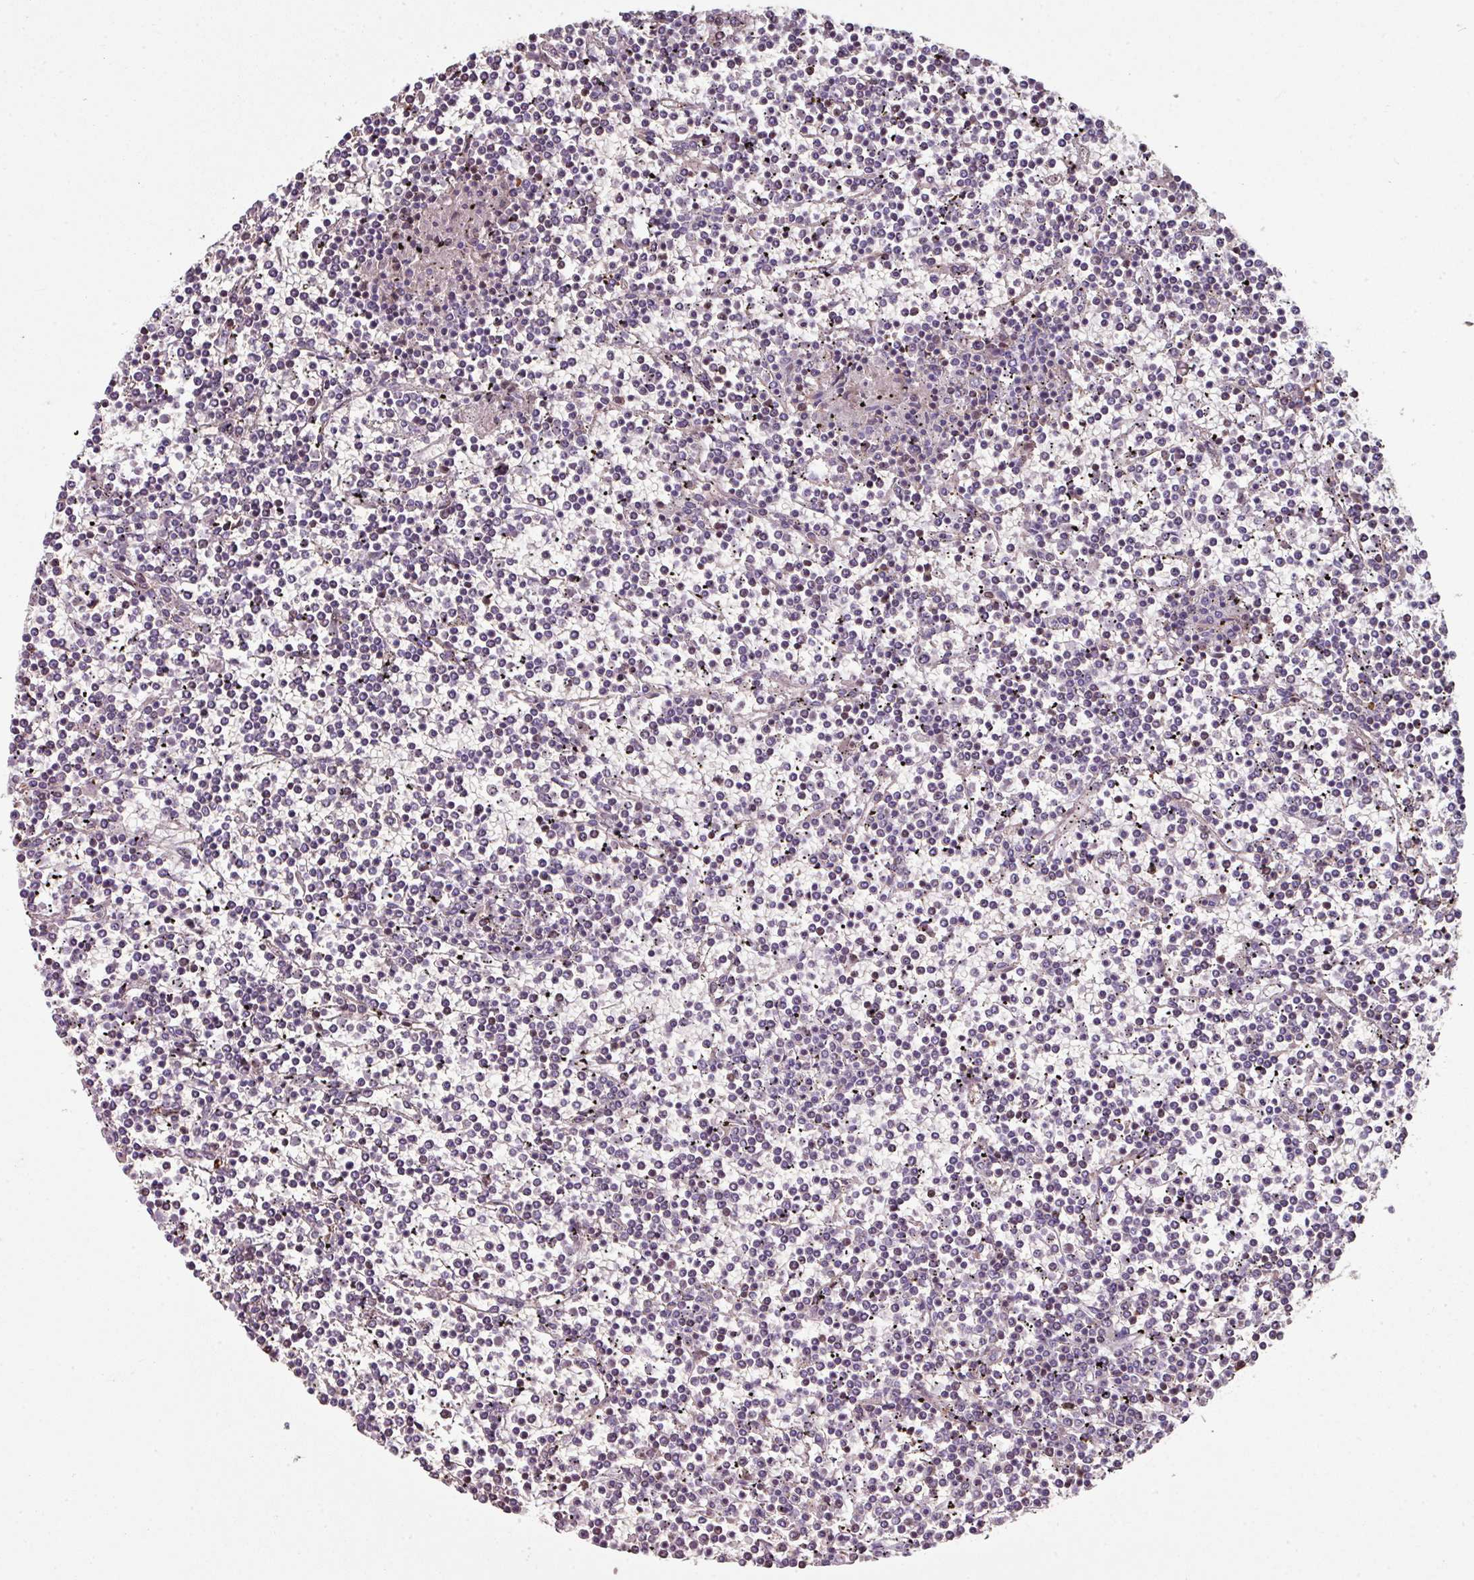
{"staining": {"intensity": "negative", "quantity": "none", "location": "none"}, "tissue": "lymphoma", "cell_type": "Tumor cells", "image_type": "cancer", "snomed": [{"axis": "morphology", "description": "Malignant lymphoma, non-Hodgkin's type, Low grade"}, {"axis": "topography", "description": "Spleen"}], "caption": "IHC micrograph of human lymphoma stained for a protein (brown), which reveals no positivity in tumor cells.", "gene": "ANO9", "patient": {"sex": "female", "age": 19}}